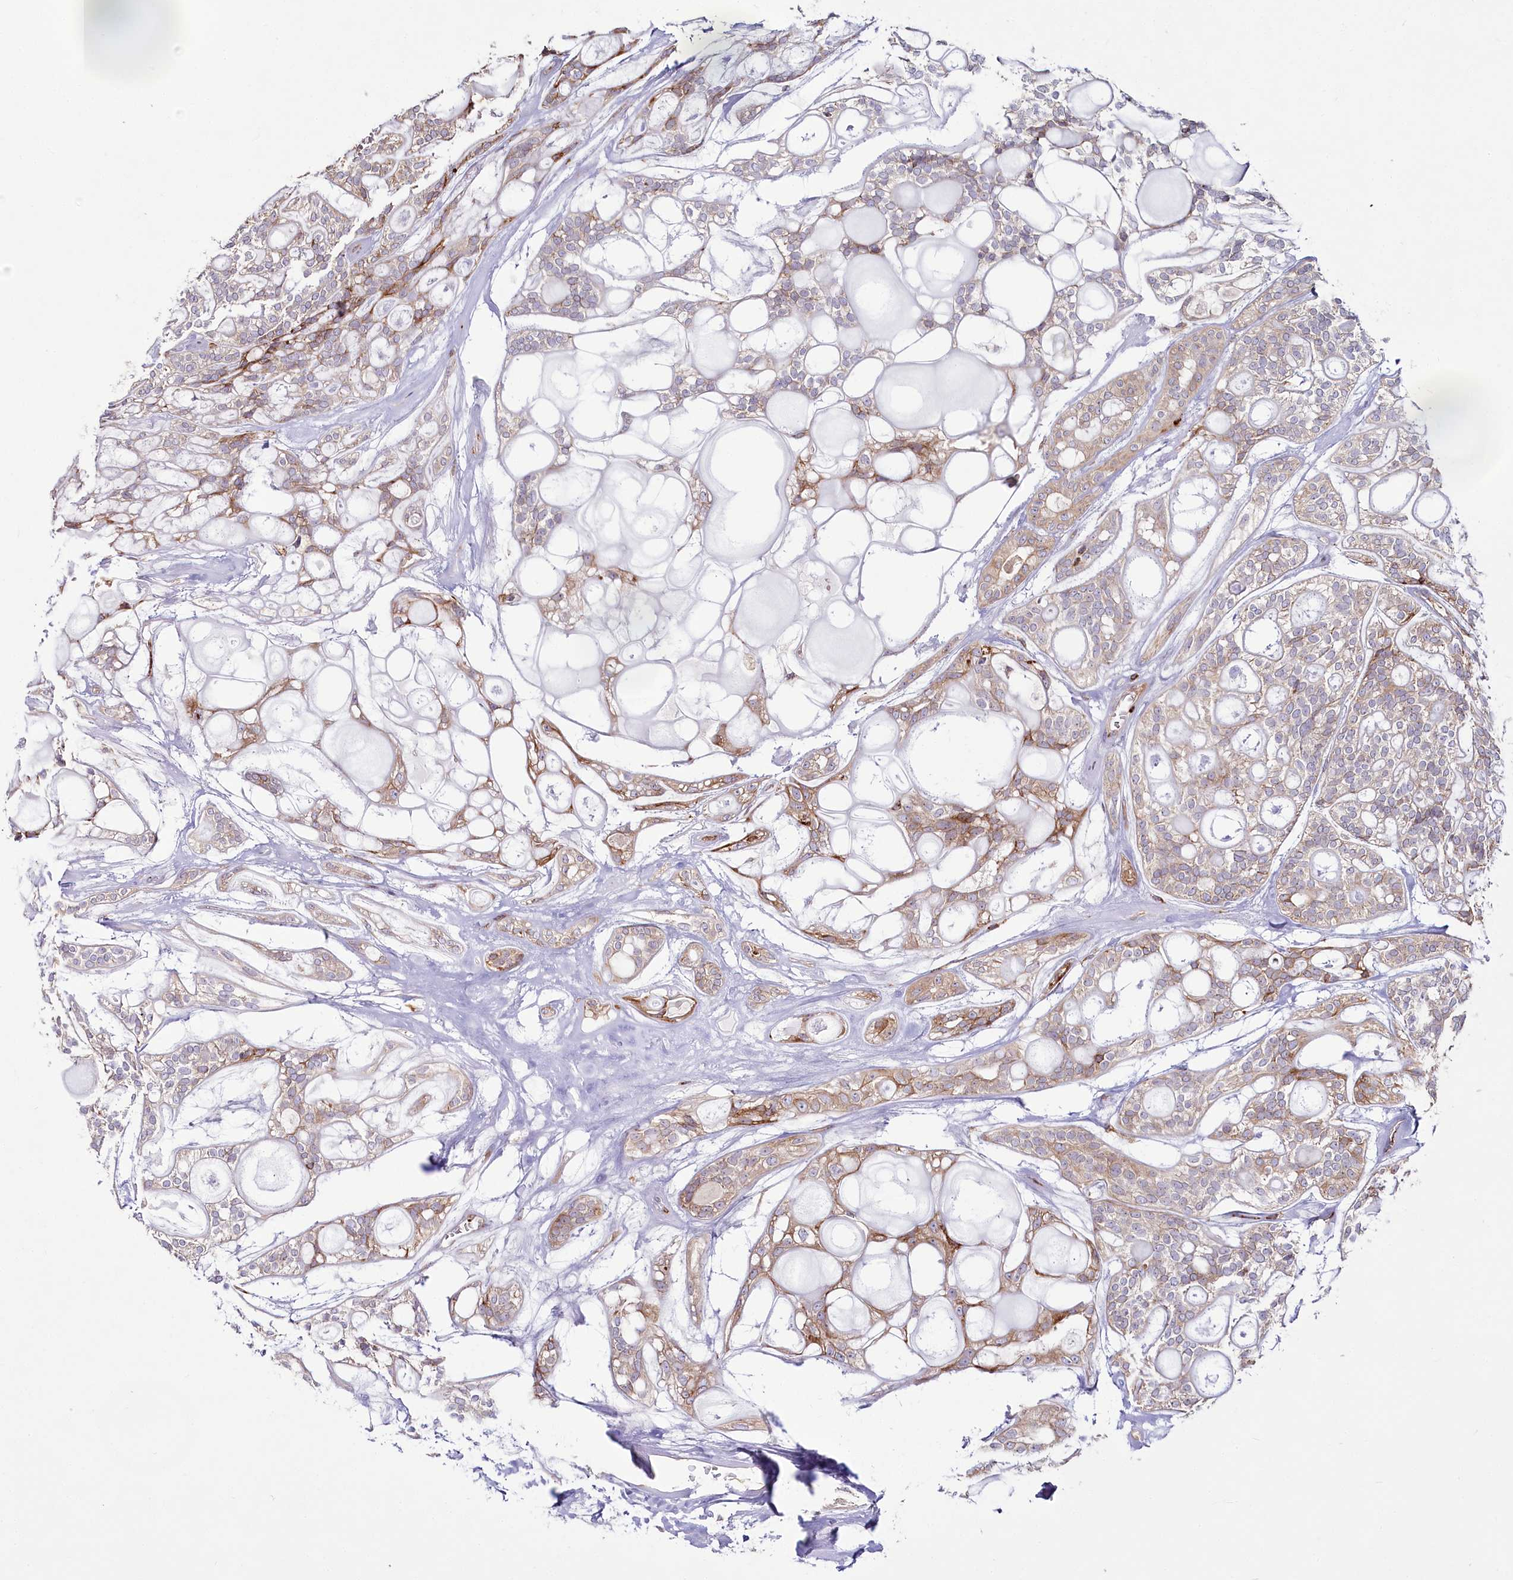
{"staining": {"intensity": "moderate", "quantity": "<25%", "location": "cytoplasmic/membranous"}, "tissue": "head and neck cancer", "cell_type": "Tumor cells", "image_type": "cancer", "snomed": [{"axis": "morphology", "description": "Adenocarcinoma, NOS"}, {"axis": "topography", "description": "Head-Neck"}], "caption": "Adenocarcinoma (head and neck) stained with a protein marker reveals moderate staining in tumor cells.", "gene": "POGLUT1", "patient": {"sex": "male", "age": 66}}